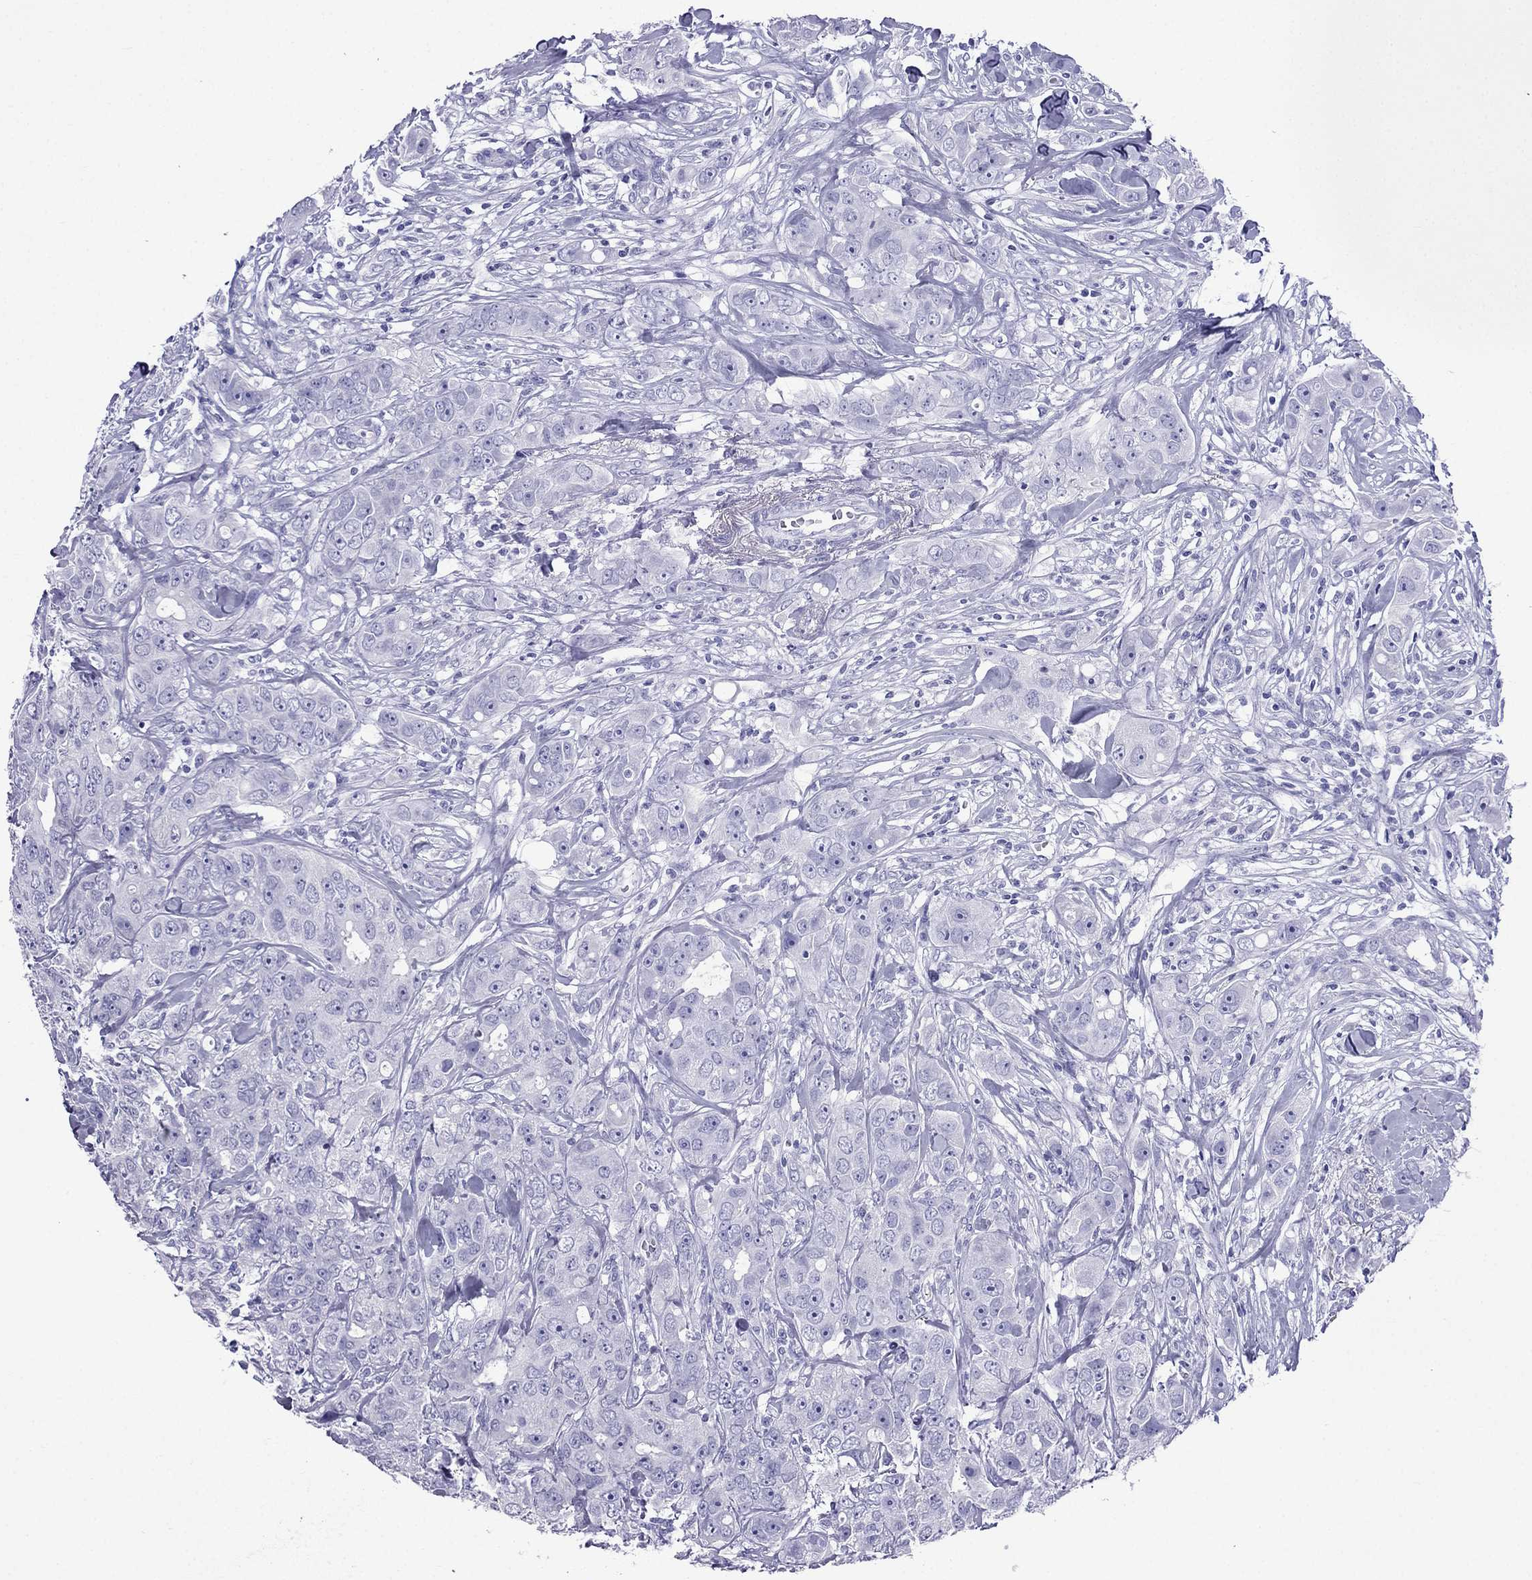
{"staining": {"intensity": "negative", "quantity": "none", "location": "none"}, "tissue": "breast cancer", "cell_type": "Tumor cells", "image_type": "cancer", "snomed": [{"axis": "morphology", "description": "Duct carcinoma"}, {"axis": "topography", "description": "Breast"}], "caption": "The image demonstrates no staining of tumor cells in breast invasive ductal carcinoma.", "gene": "ARR3", "patient": {"sex": "female", "age": 43}}